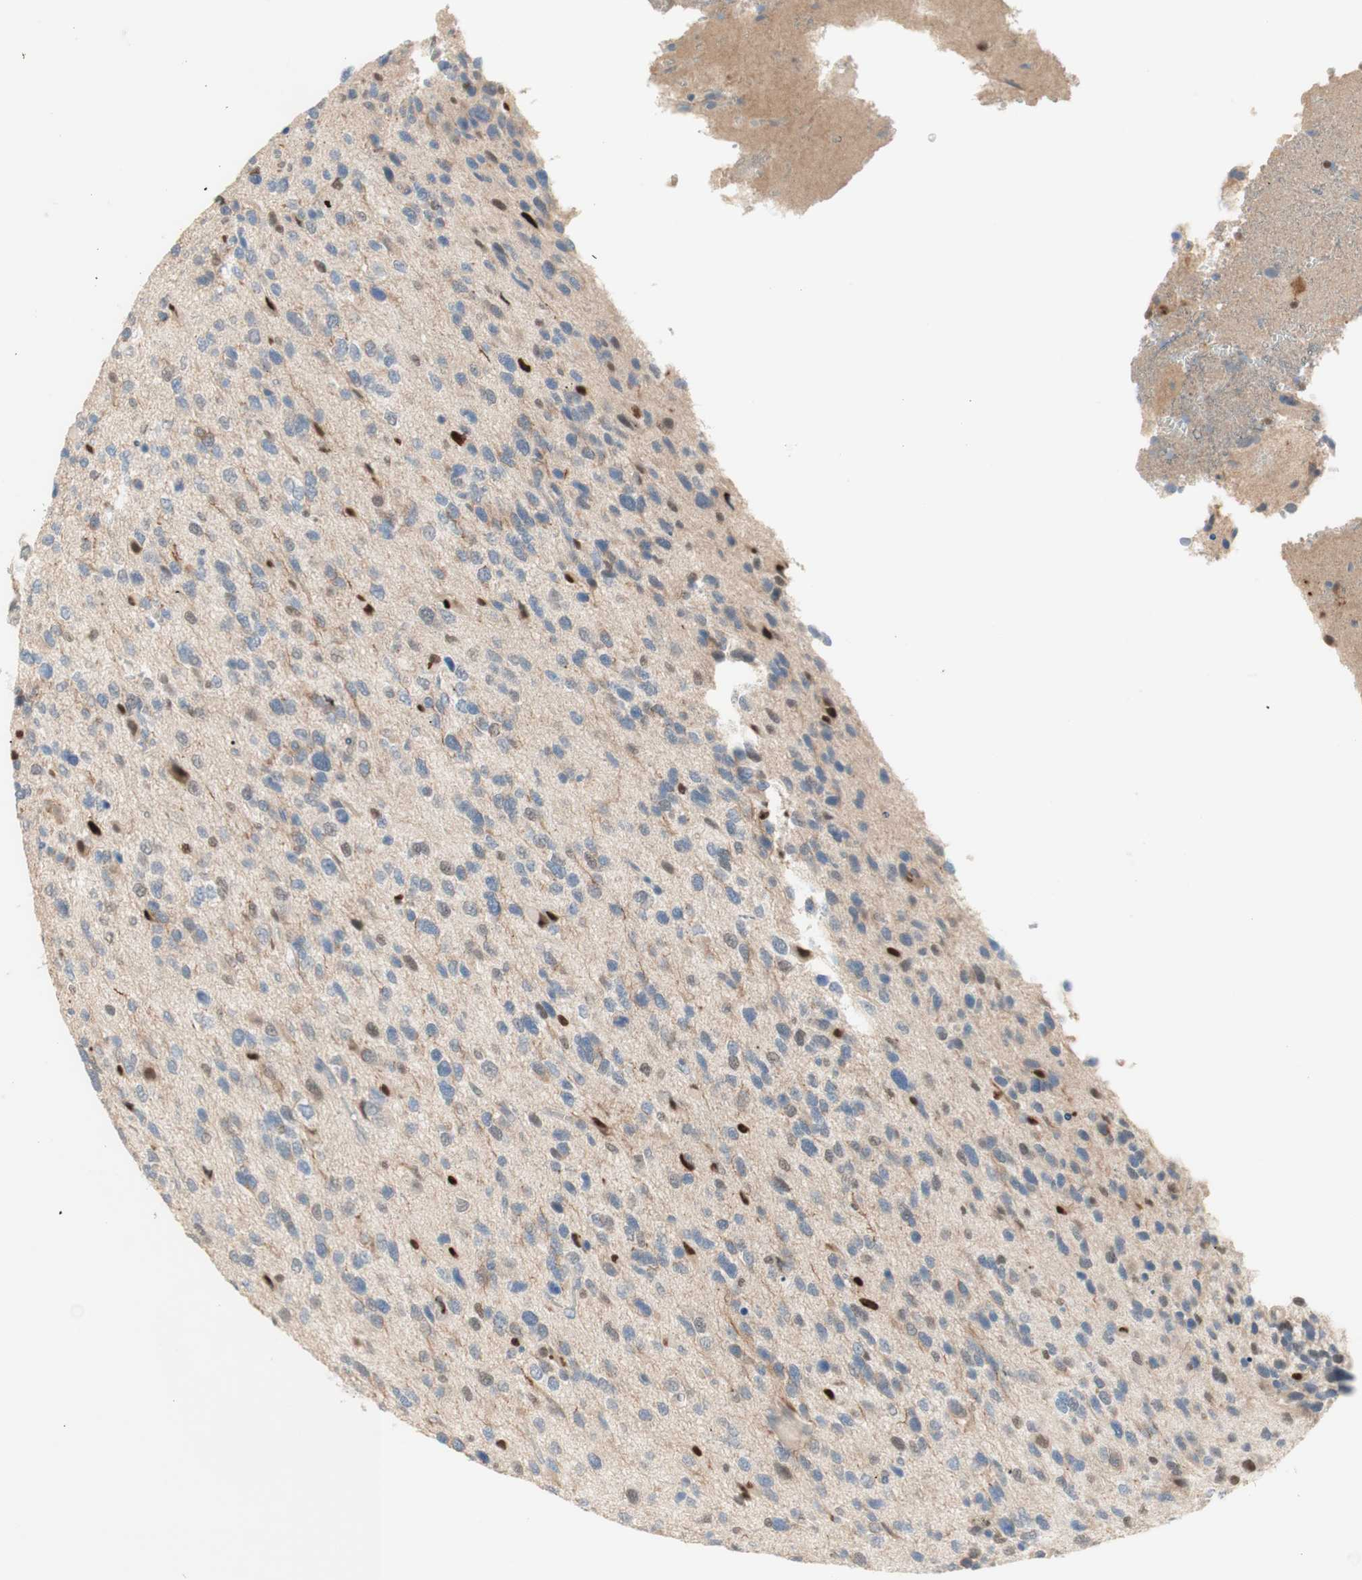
{"staining": {"intensity": "weak", "quantity": "25%-75%", "location": "nuclear"}, "tissue": "glioma", "cell_type": "Tumor cells", "image_type": "cancer", "snomed": [{"axis": "morphology", "description": "Glioma, malignant, High grade"}, {"axis": "topography", "description": "Brain"}], "caption": "High-magnification brightfield microscopy of glioma stained with DAB (brown) and counterstained with hematoxylin (blue). tumor cells exhibit weak nuclear positivity is appreciated in about25%-75% of cells.", "gene": "RFNG", "patient": {"sex": "female", "age": 58}}